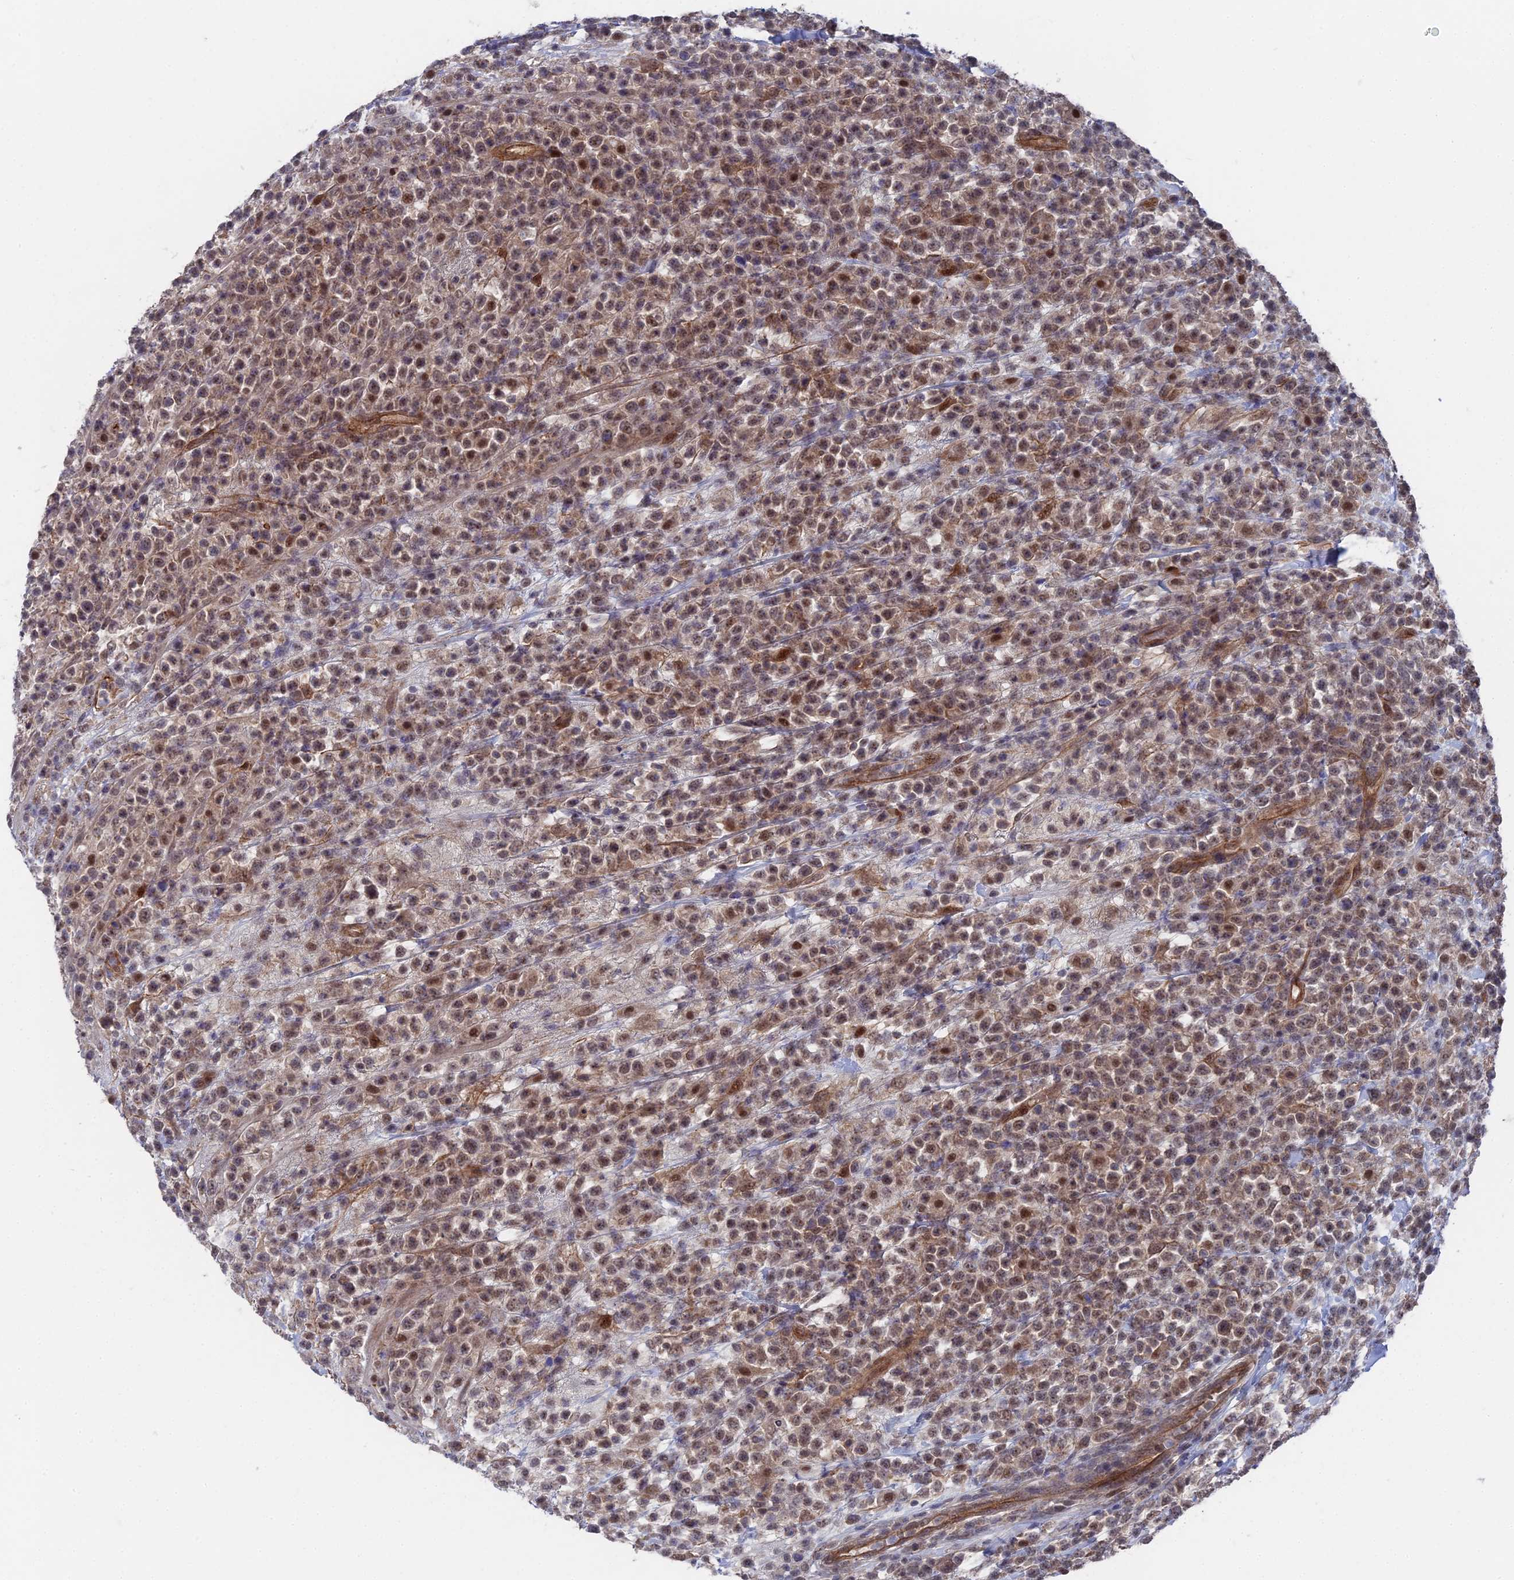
{"staining": {"intensity": "moderate", "quantity": ">75%", "location": "cytoplasmic/membranous,nuclear"}, "tissue": "lymphoma", "cell_type": "Tumor cells", "image_type": "cancer", "snomed": [{"axis": "morphology", "description": "Malignant lymphoma, non-Hodgkin's type, High grade"}, {"axis": "topography", "description": "Colon"}], "caption": "Immunohistochemical staining of high-grade malignant lymphoma, non-Hodgkin's type reveals medium levels of moderate cytoplasmic/membranous and nuclear protein staining in about >75% of tumor cells.", "gene": "UNC5D", "patient": {"sex": "female", "age": 53}}